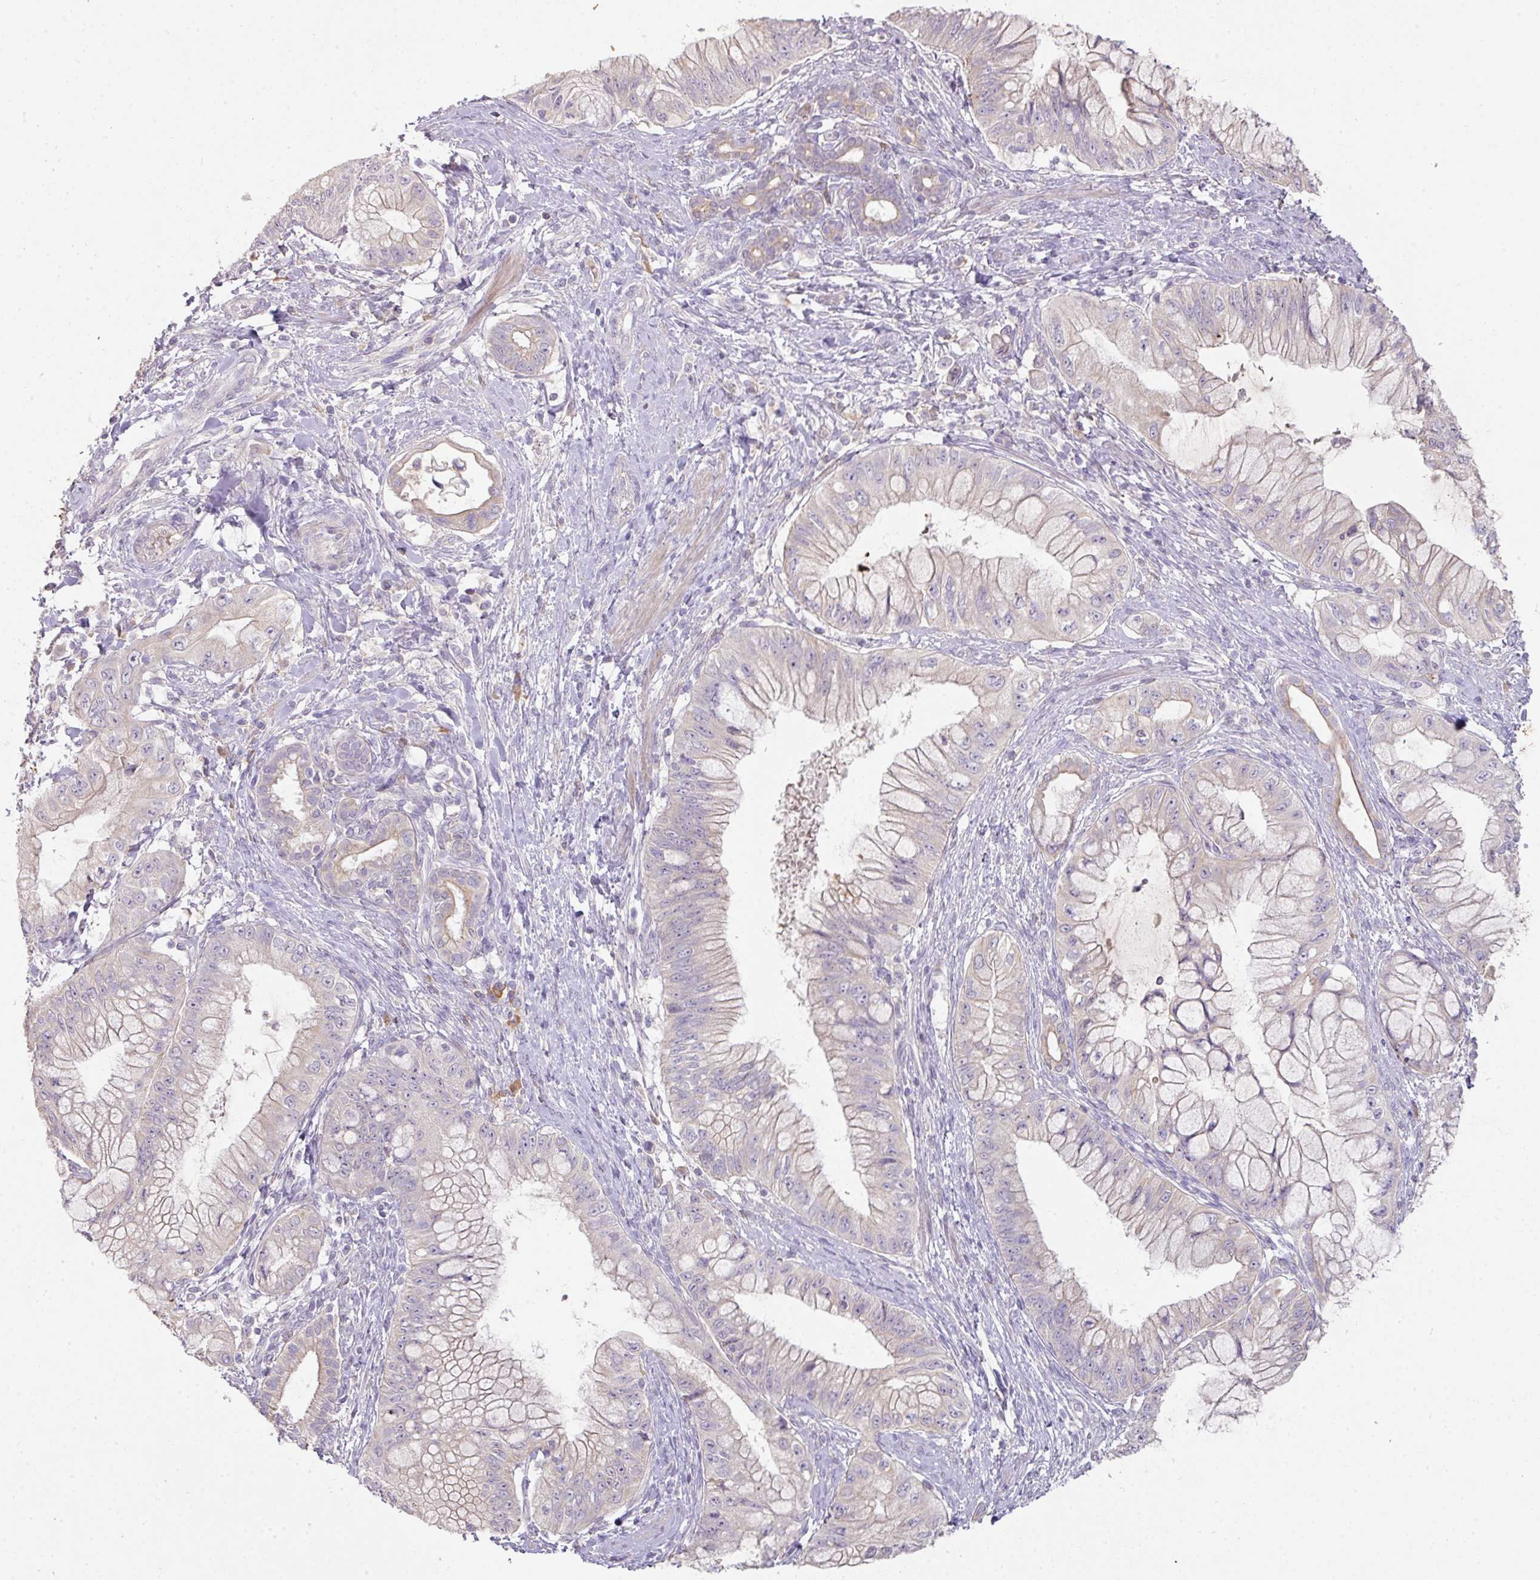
{"staining": {"intensity": "negative", "quantity": "none", "location": "none"}, "tissue": "pancreatic cancer", "cell_type": "Tumor cells", "image_type": "cancer", "snomed": [{"axis": "morphology", "description": "Adenocarcinoma, NOS"}, {"axis": "topography", "description": "Pancreas"}], "caption": "DAB immunohistochemical staining of pancreatic cancer (adenocarcinoma) exhibits no significant positivity in tumor cells.", "gene": "ZNF266", "patient": {"sex": "male", "age": 48}}